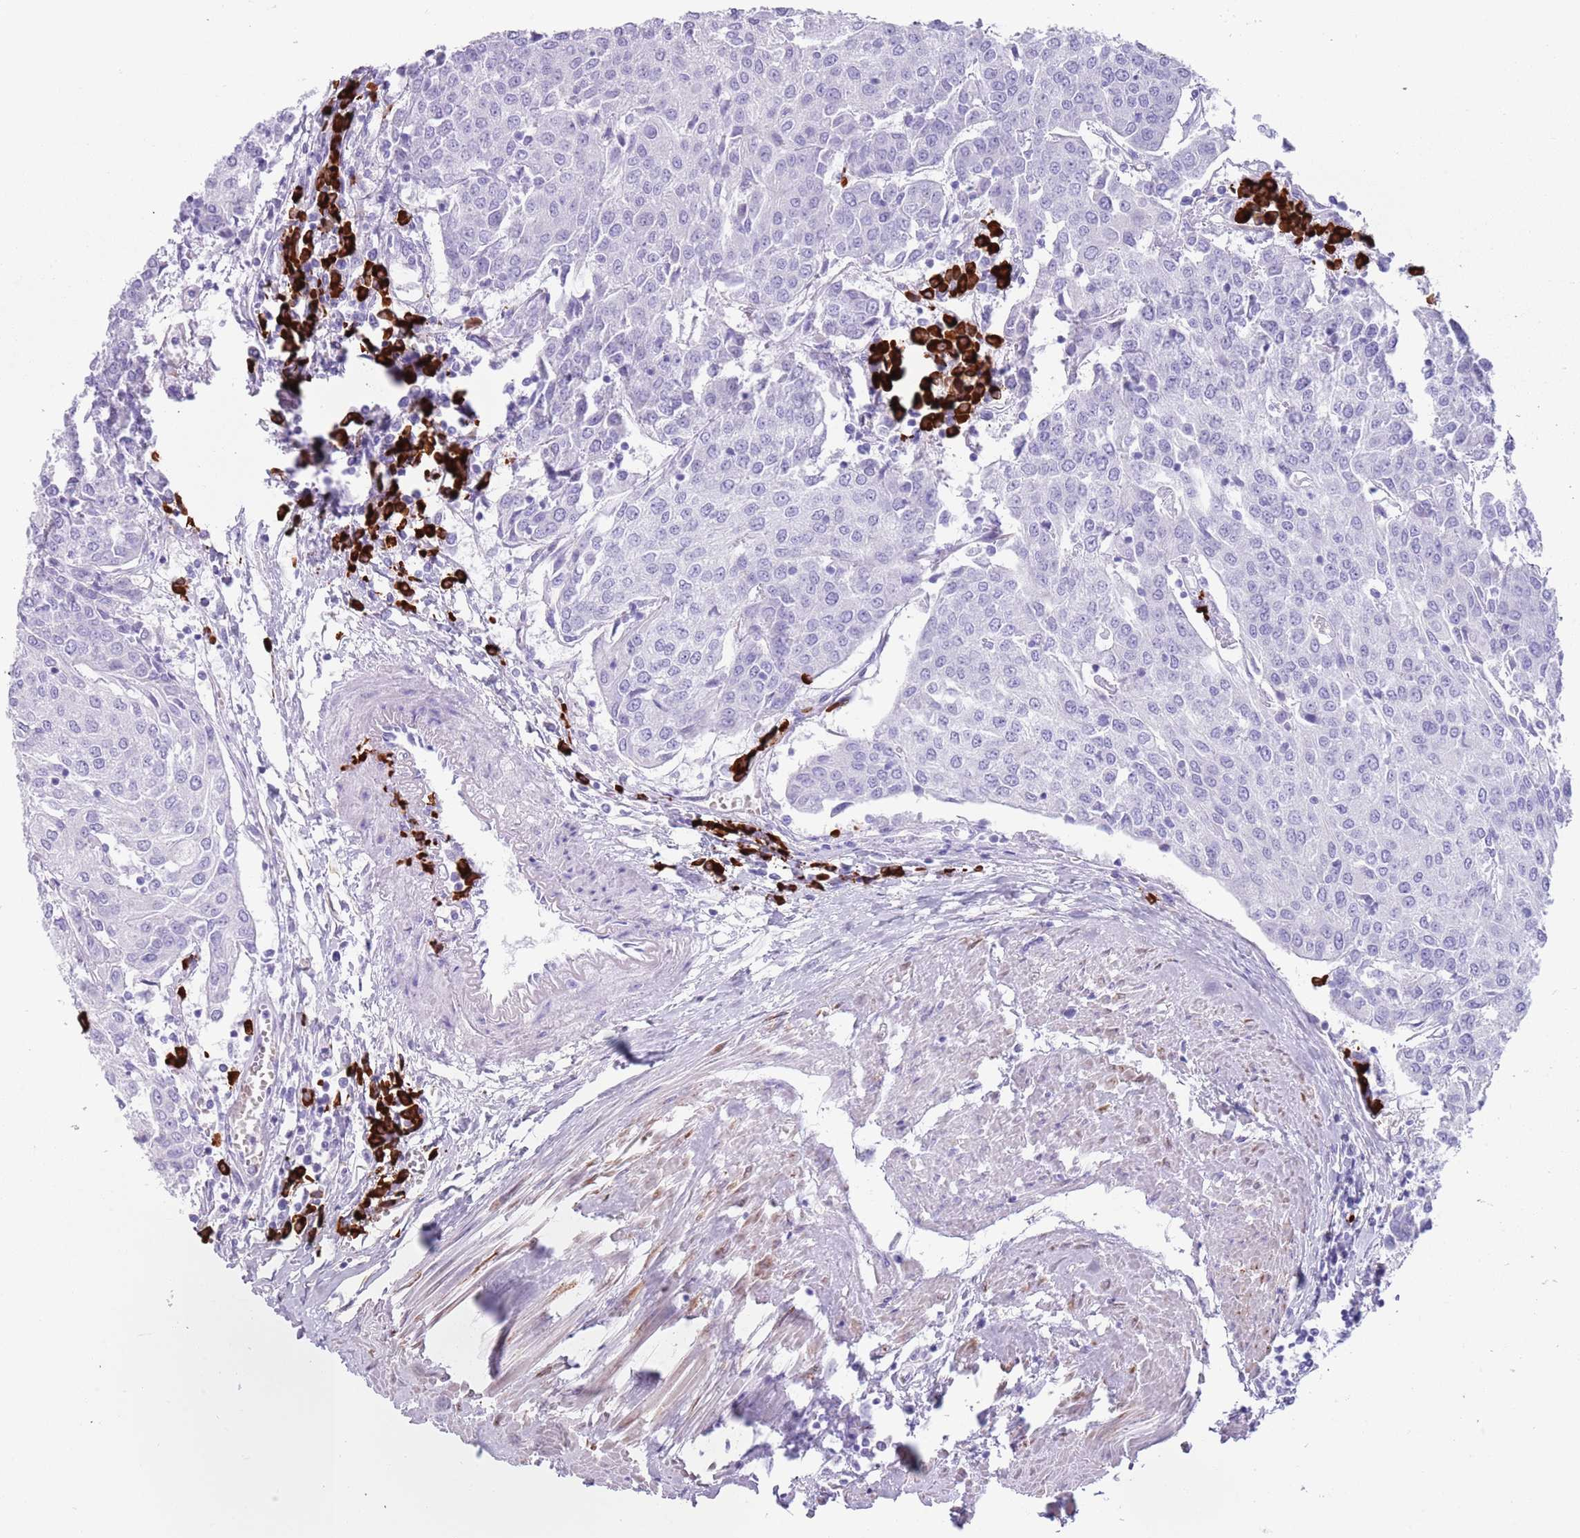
{"staining": {"intensity": "negative", "quantity": "none", "location": "none"}, "tissue": "urothelial cancer", "cell_type": "Tumor cells", "image_type": "cancer", "snomed": [{"axis": "morphology", "description": "Urothelial carcinoma, High grade"}, {"axis": "topography", "description": "Urinary bladder"}], "caption": "Human urothelial carcinoma (high-grade) stained for a protein using immunohistochemistry (IHC) displays no positivity in tumor cells.", "gene": "LY6G5B", "patient": {"sex": "female", "age": 85}}